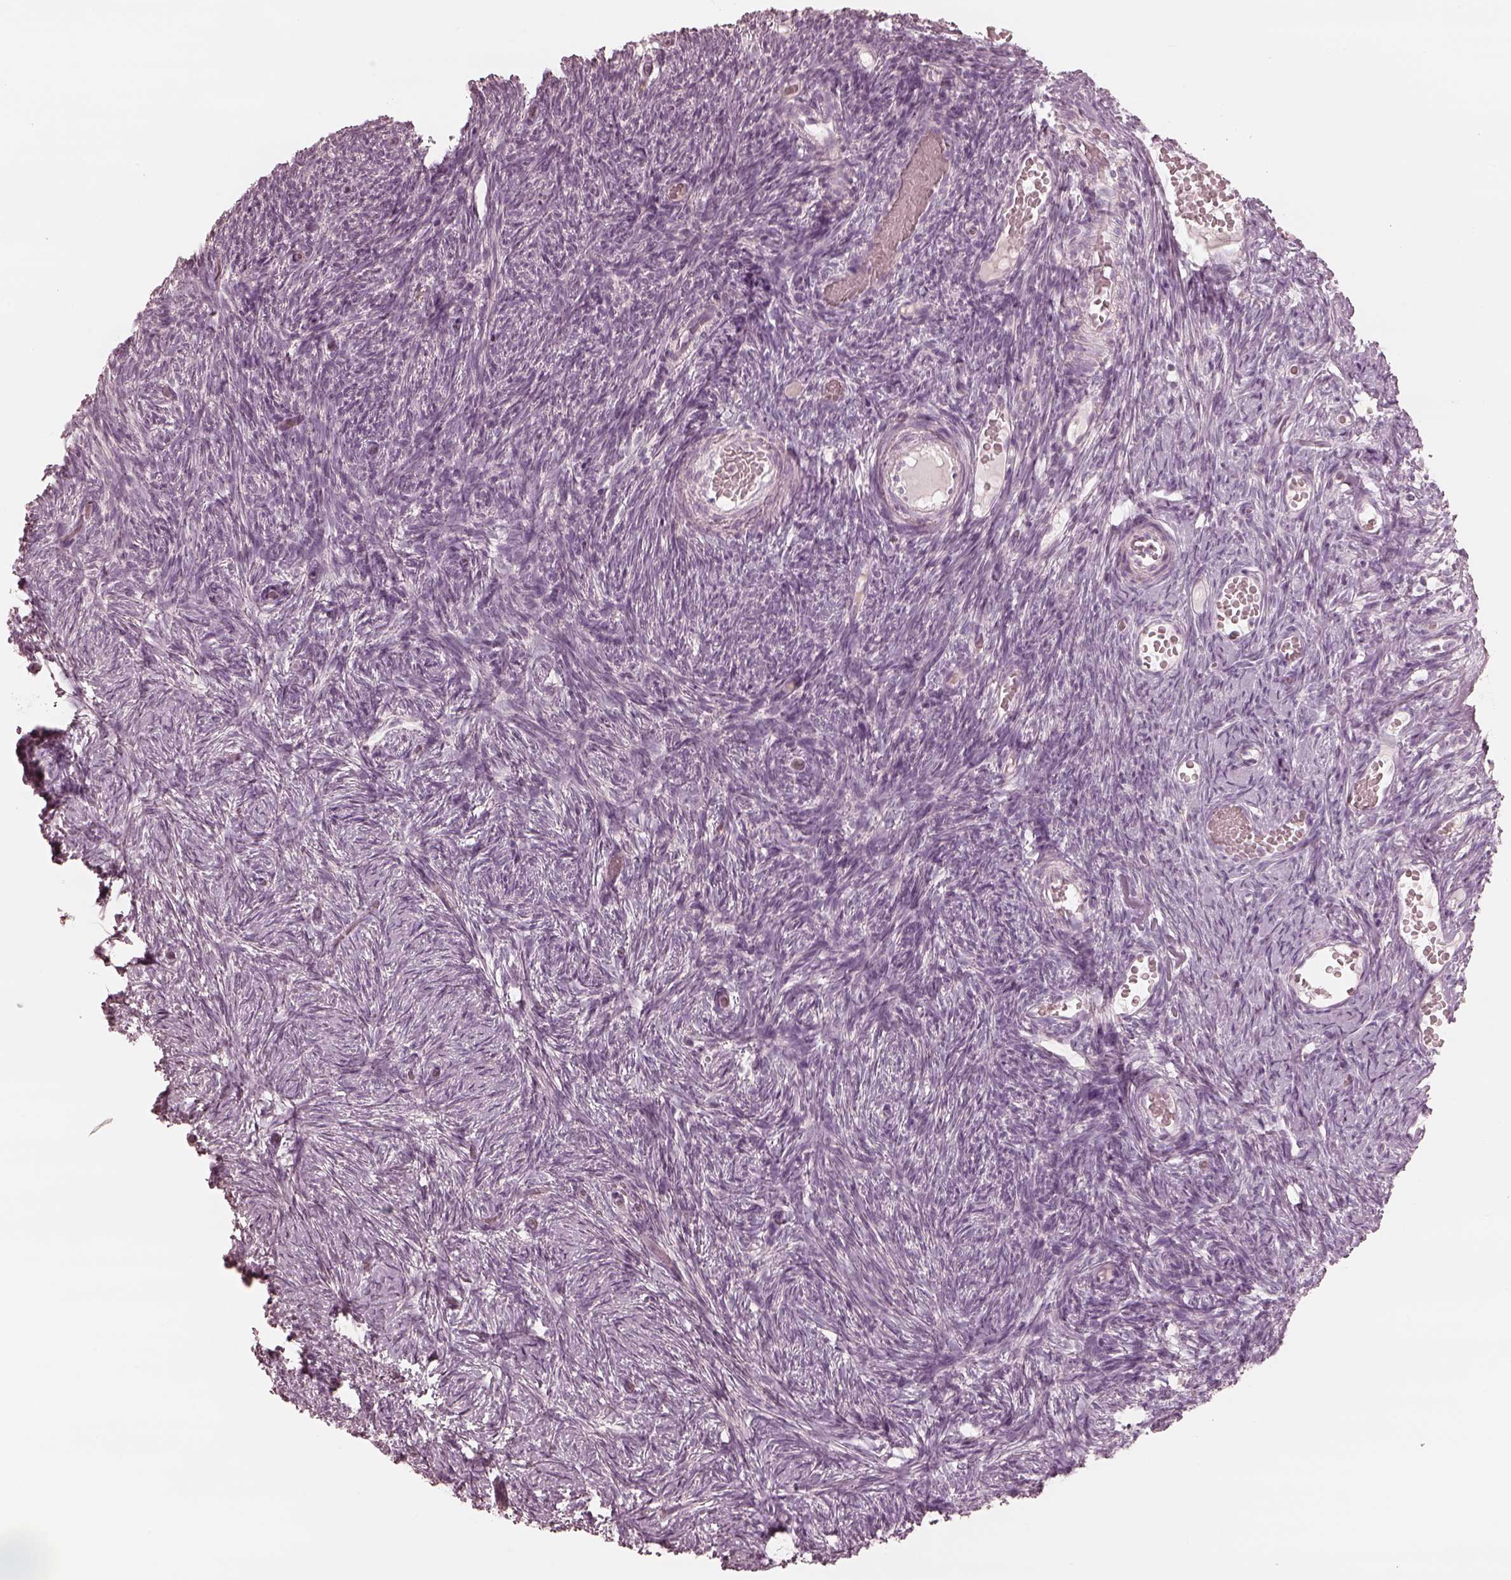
{"staining": {"intensity": "negative", "quantity": "none", "location": "none"}, "tissue": "ovary", "cell_type": "Ovarian stroma cells", "image_type": "normal", "snomed": [{"axis": "morphology", "description": "Normal tissue, NOS"}, {"axis": "topography", "description": "Ovary"}], "caption": "There is no significant positivity in ovarian stroma cells of ovary. (Stains: DAB (3,3'-diaminobenzidine) IHC with hematoxylin counter stain, Microscopy: brightfield microscopy at high magnification).", "gene": "CALR3", "patient": {"sex": "female", "age": 39}}